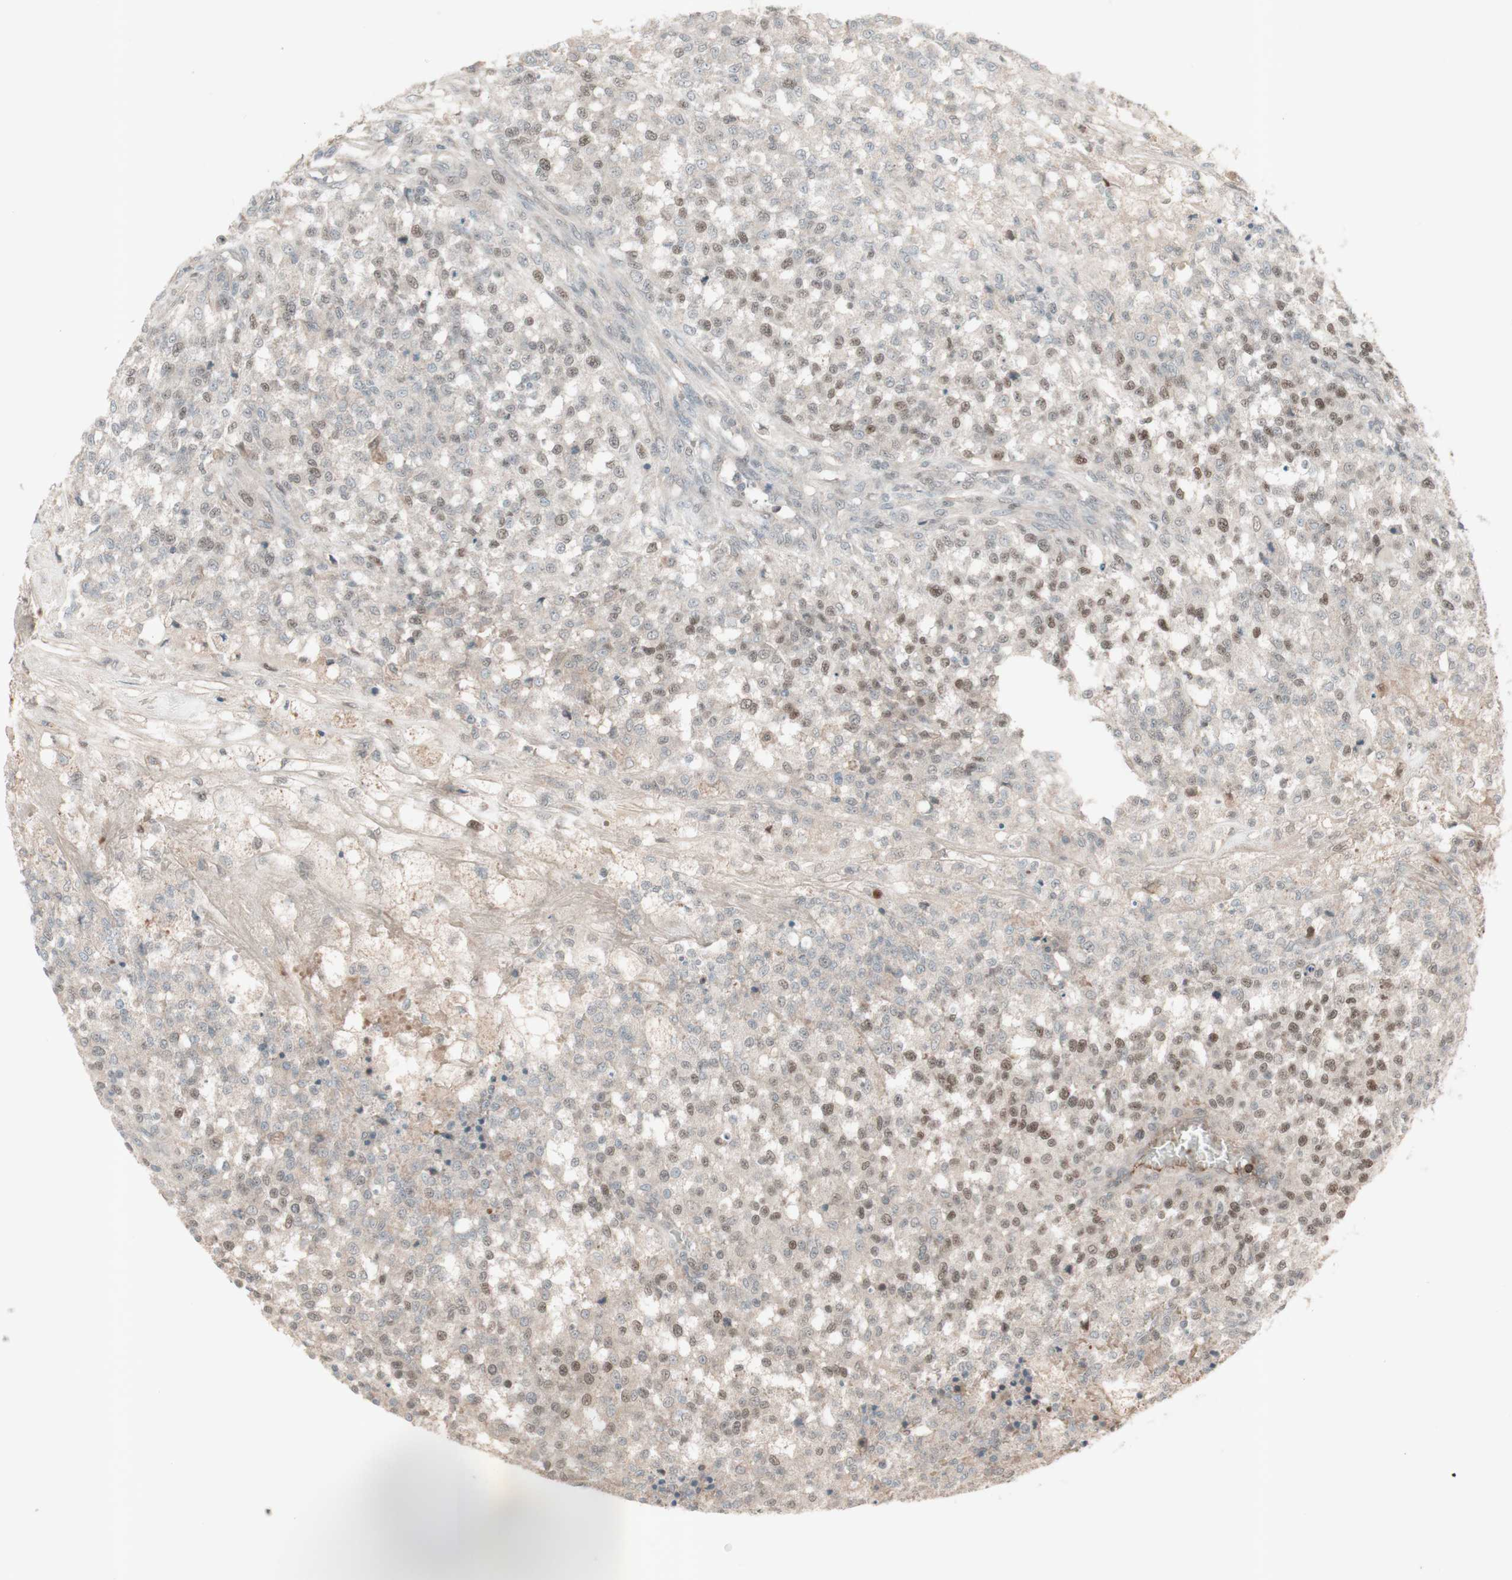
{"staining": {"intensity": "weak", "quantity": "25%-75%", "location": "nuclear"}, "tissue": "testis cancer", "cell_type": "Tumor cells", "image_type": "cancer", "snomed": [{"axis": "morphology", "description": "Seminoma, NOS"}, {"axis": "topography", "description": "Testis"}], "caption": "About 25%-75% of tumor cells in human seminoma (testis) exhibit weak nuclear protein expression as visualized by brown immunohistochemical staining.", "gene": "MSH6", "patient": {"sex": "male", "age": 59}}